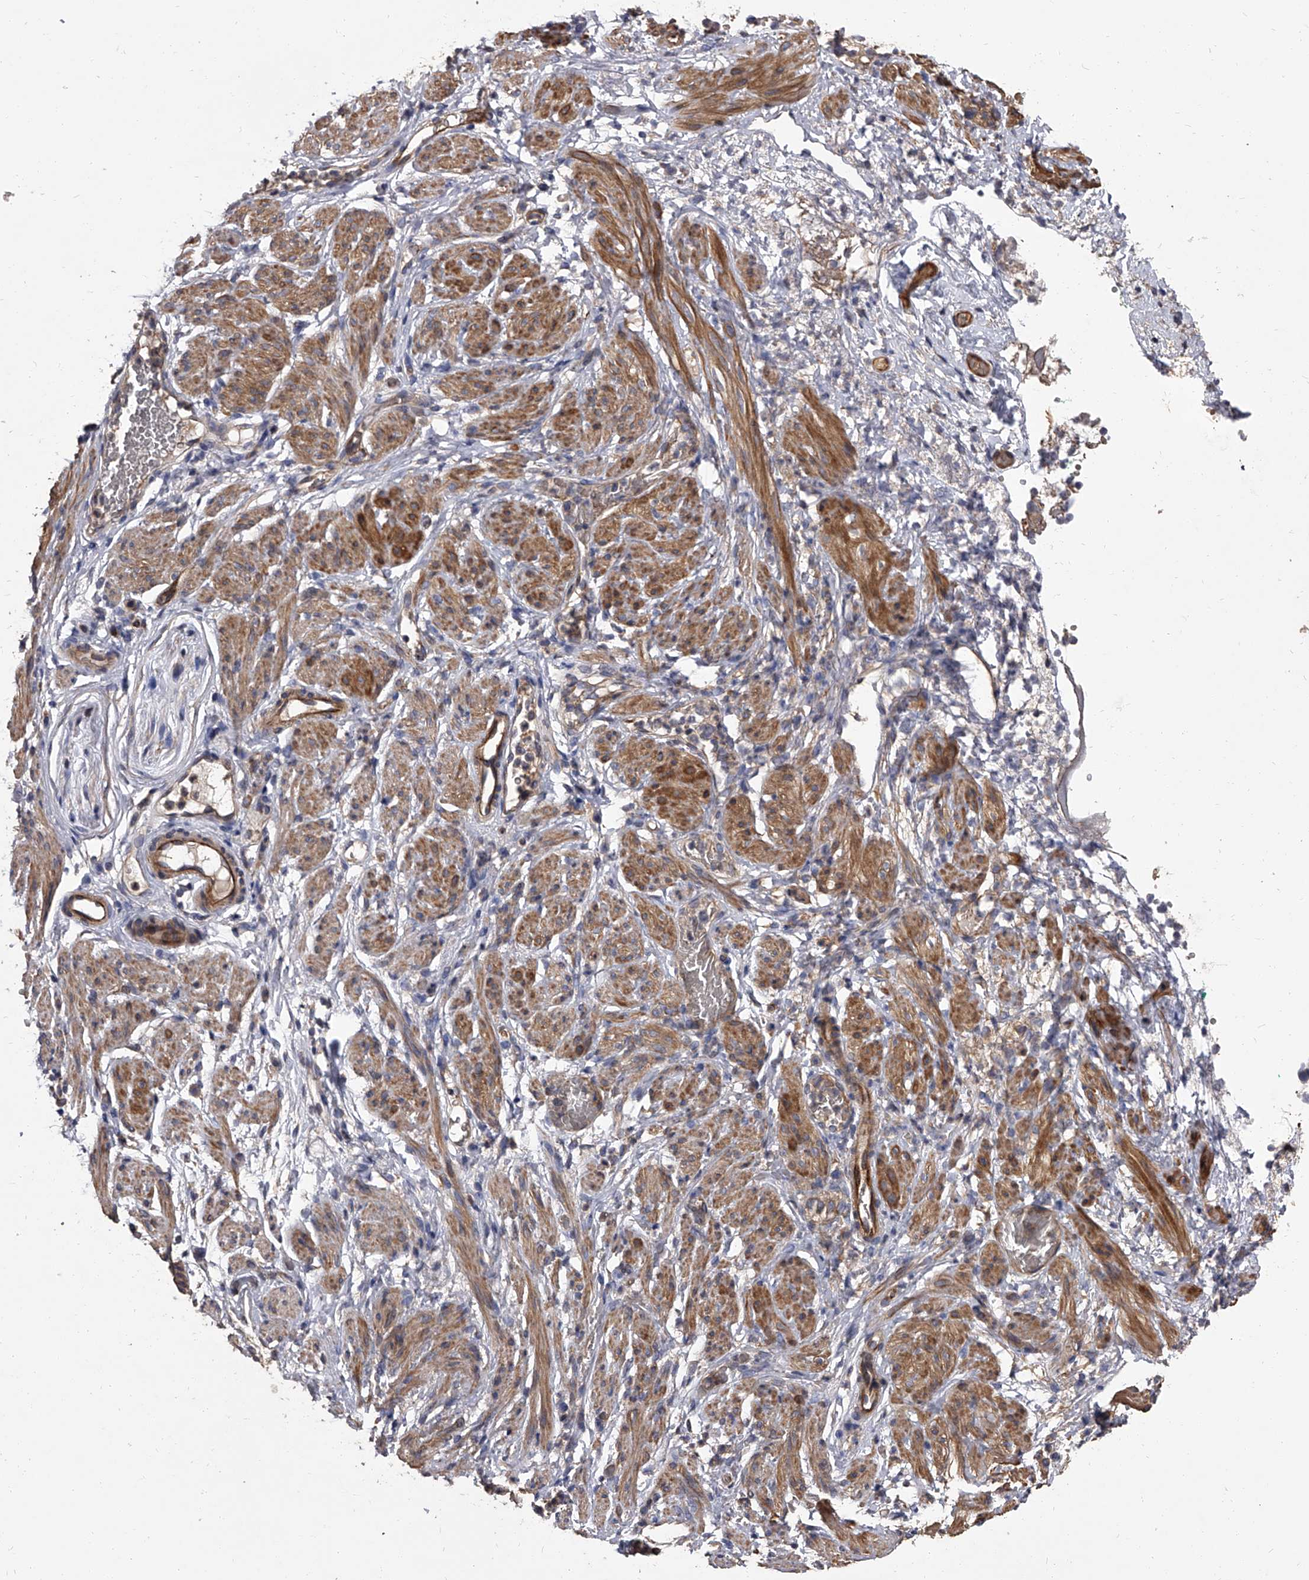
{"staining": {"intensity": "strong", "quantity": ">75%", "location": "cytoplasmic/membranous"}, "tissue": "soft tissue", "cell_type": "Chondrocytes", "image_type": "normal", "snomed": [{"axis": "morphology", "description": "Normal tissue, NOS"}, {"axis": "topography", "description": "Smooth muscle"}, {"axis": "topography", "description": "Peripheral nerve tissue"}], "caption": "Immunohistochemical staining of benign soft tissue exhibits strong cytoplasmic/membranous protein staining in about >75% of chondrocytes.", "gene": "STK36", "patient": {"sex": "female", "age": 39}}